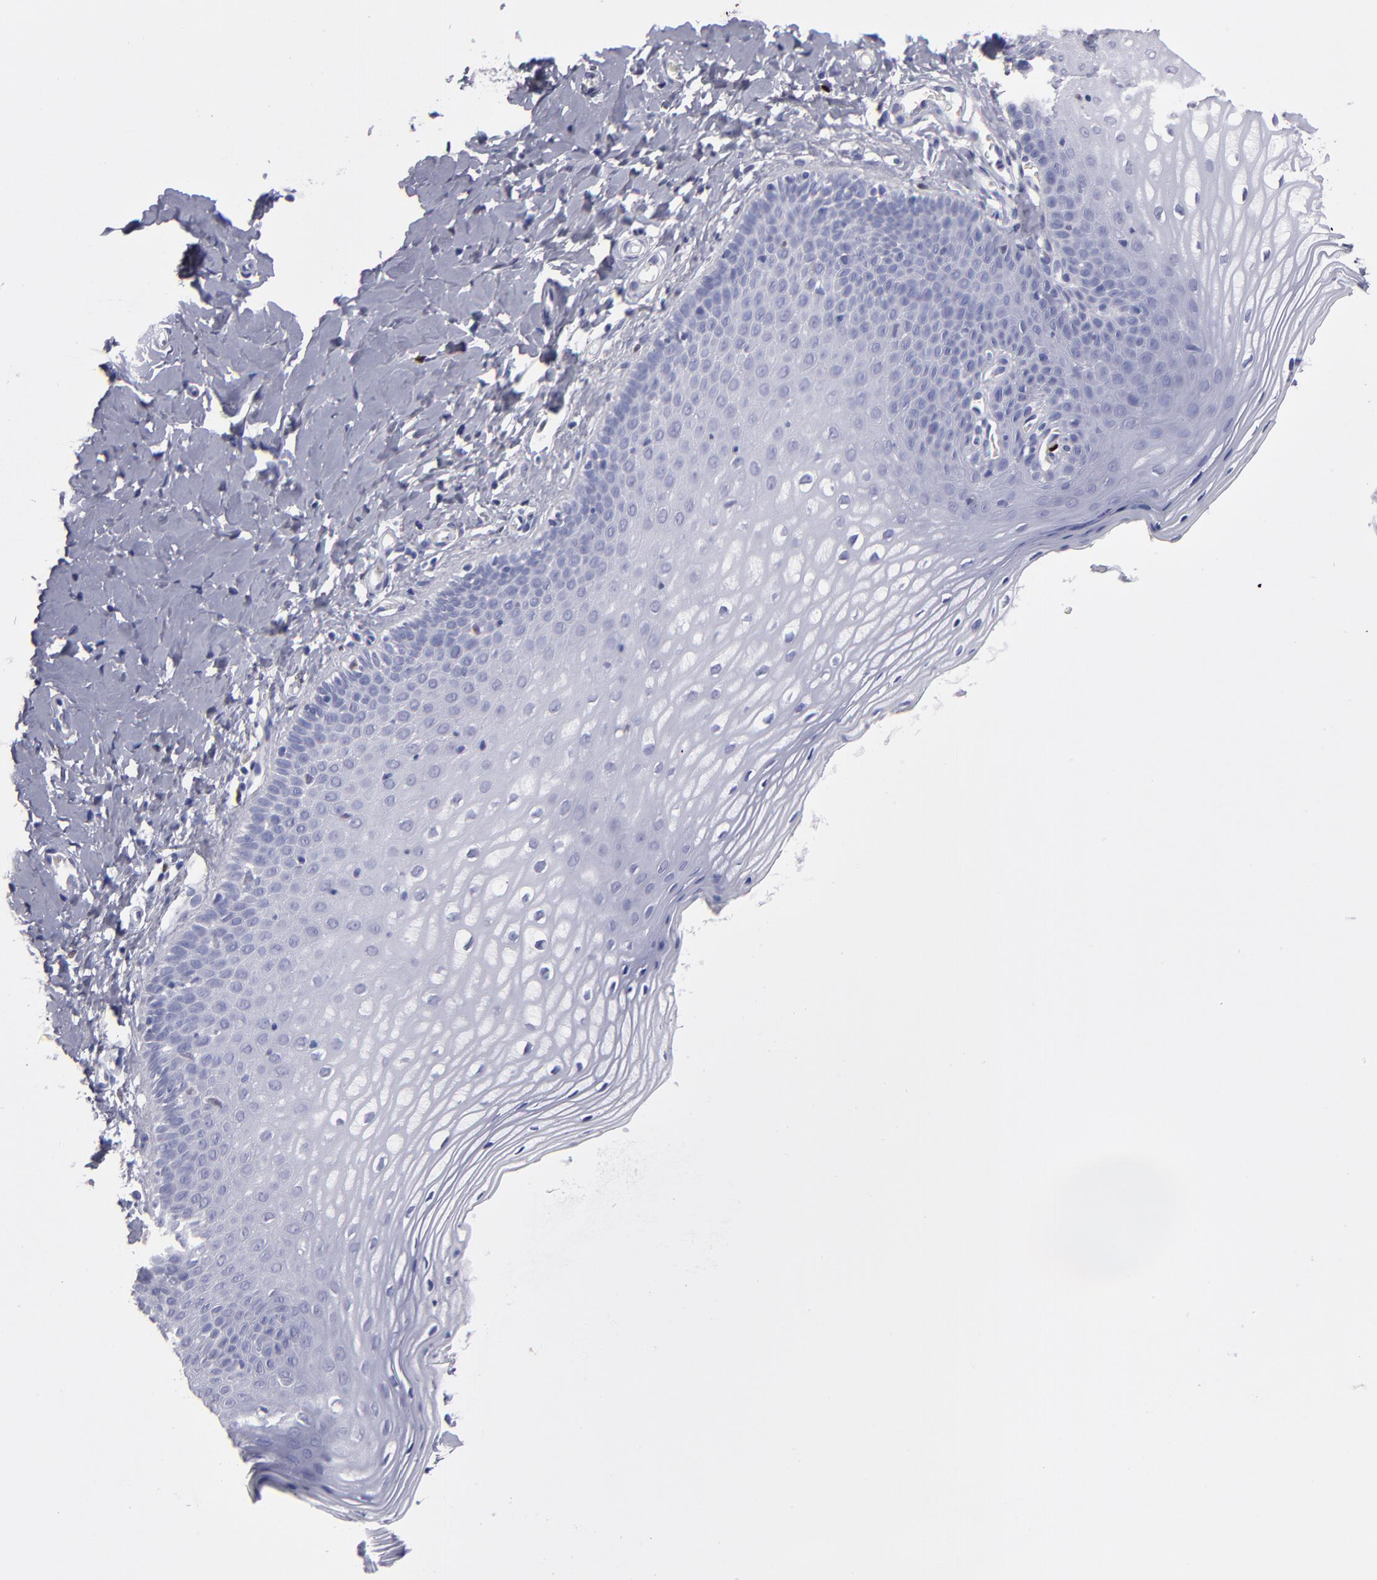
{"staining": {"intensity": "negative", "quantity": "none", "location": "none"}, "tissue": "vagina", "cell_type": "Squamous epithelial cells", "image_type": "normal", "snomed": [{"axis": "morphology", "description": "Normal tissue, NOS"}, {"axis": "topography", "description": "Vagina"}], "caption": "DAB (3,3'-diaminobenzidine) immunohistochemical staining of normal human vagina exhibits no significant staining in squamous epithelial cells. Nuclei are stained in blue.", "gene": "IRF8", "patient": {"sex": "female", "age": 55}}